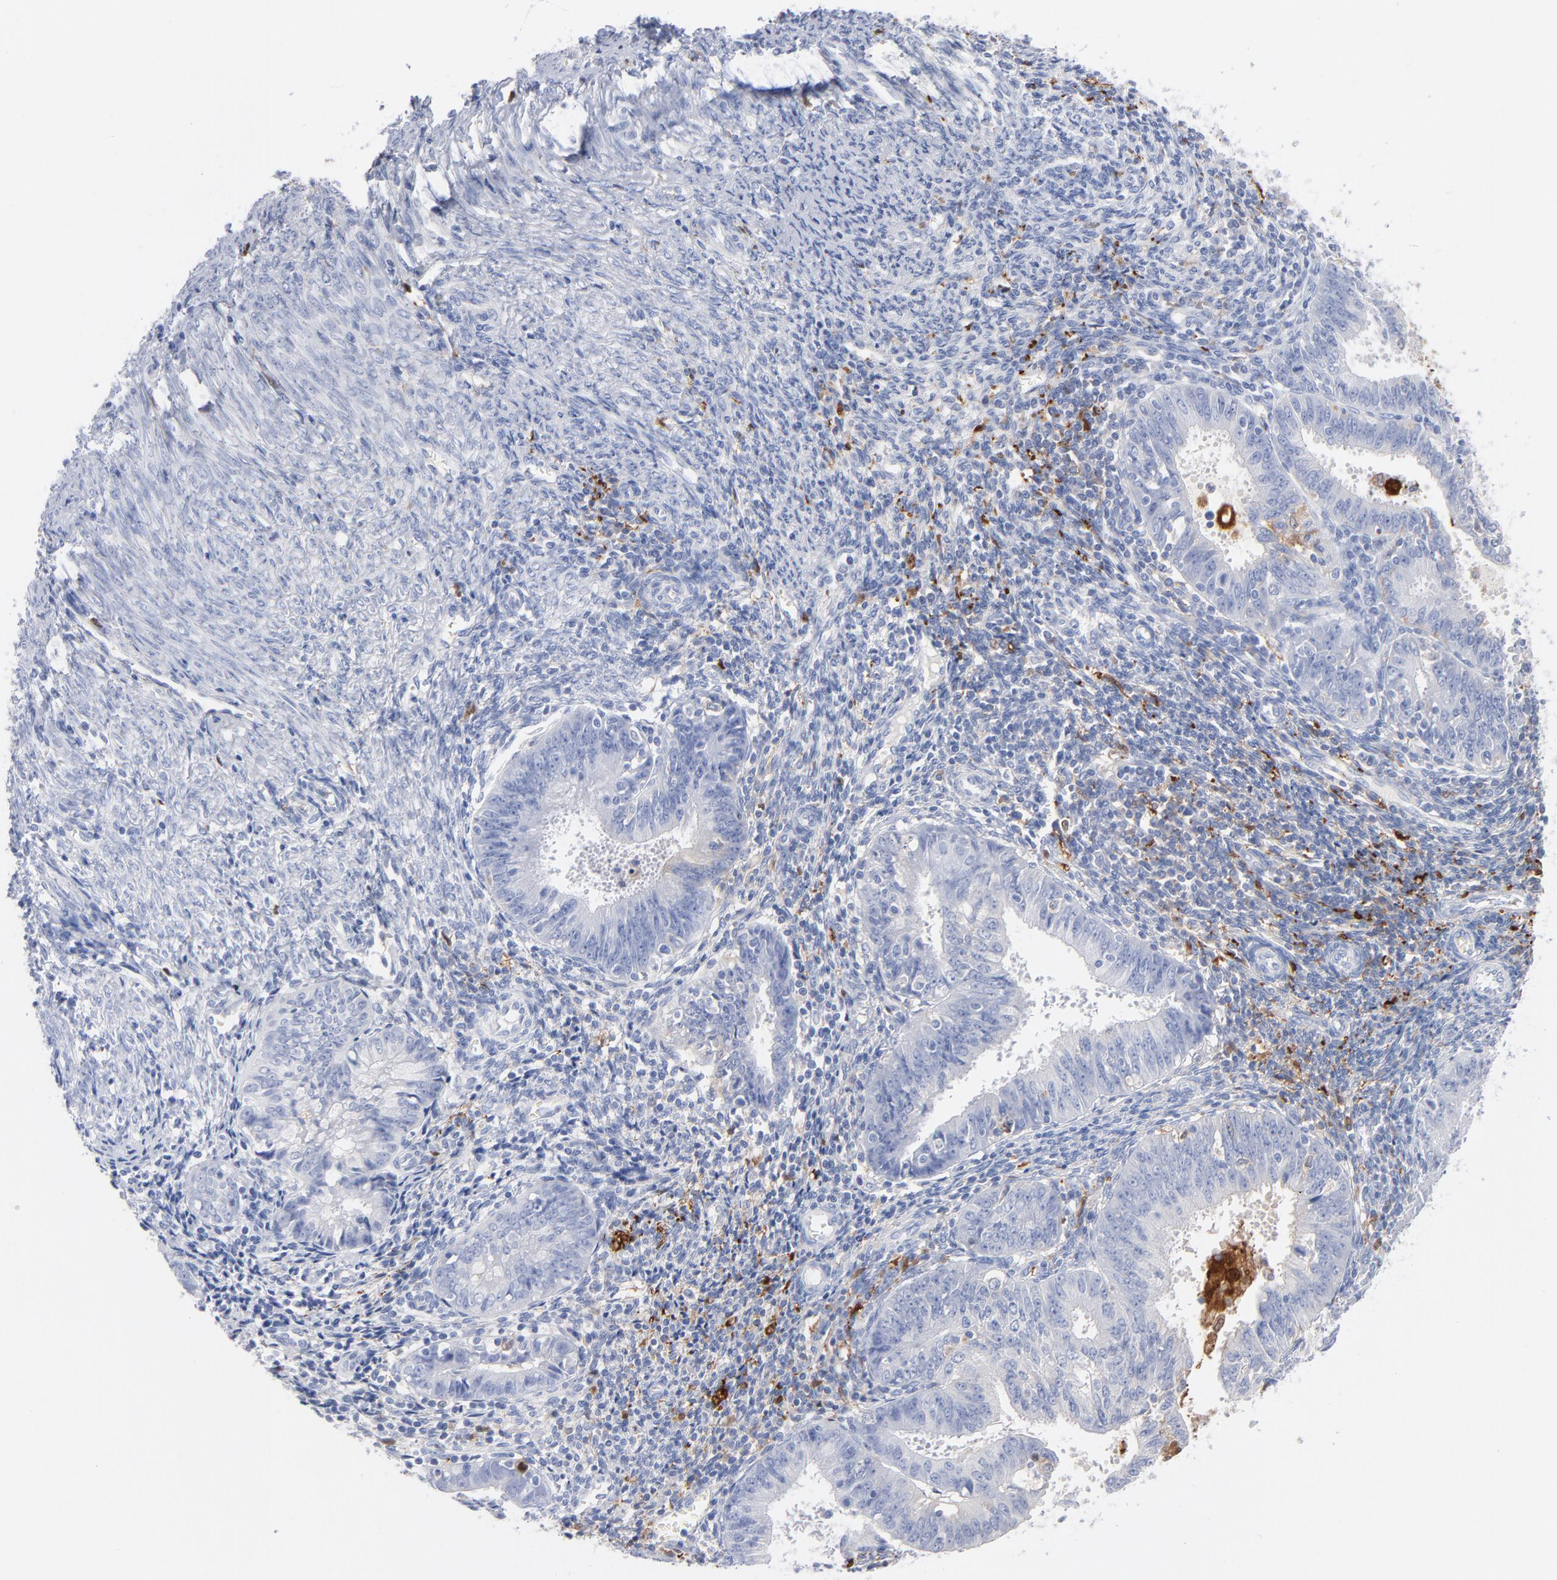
{"staining": {"intensity": "negative", "quantity": "none", "location": "none"}, "tissue": "endometrial cancer", "cell_type": "Tumor cells", "image_type": "cancer", "snomed": [{"axis": "morphology", "description": "Adenocarcinoma, NOS"}, {"axis": "topography", "description": "Endometrium"}], "caption": "An immunohistochemistry micrograph of adenocarcinoma (endometrial) is shown. There is no staining in tumor cells of adenocarcinoma (endometrial).", "gene": "IFIT2", "patient": {"sex": "female", "age": 42}}